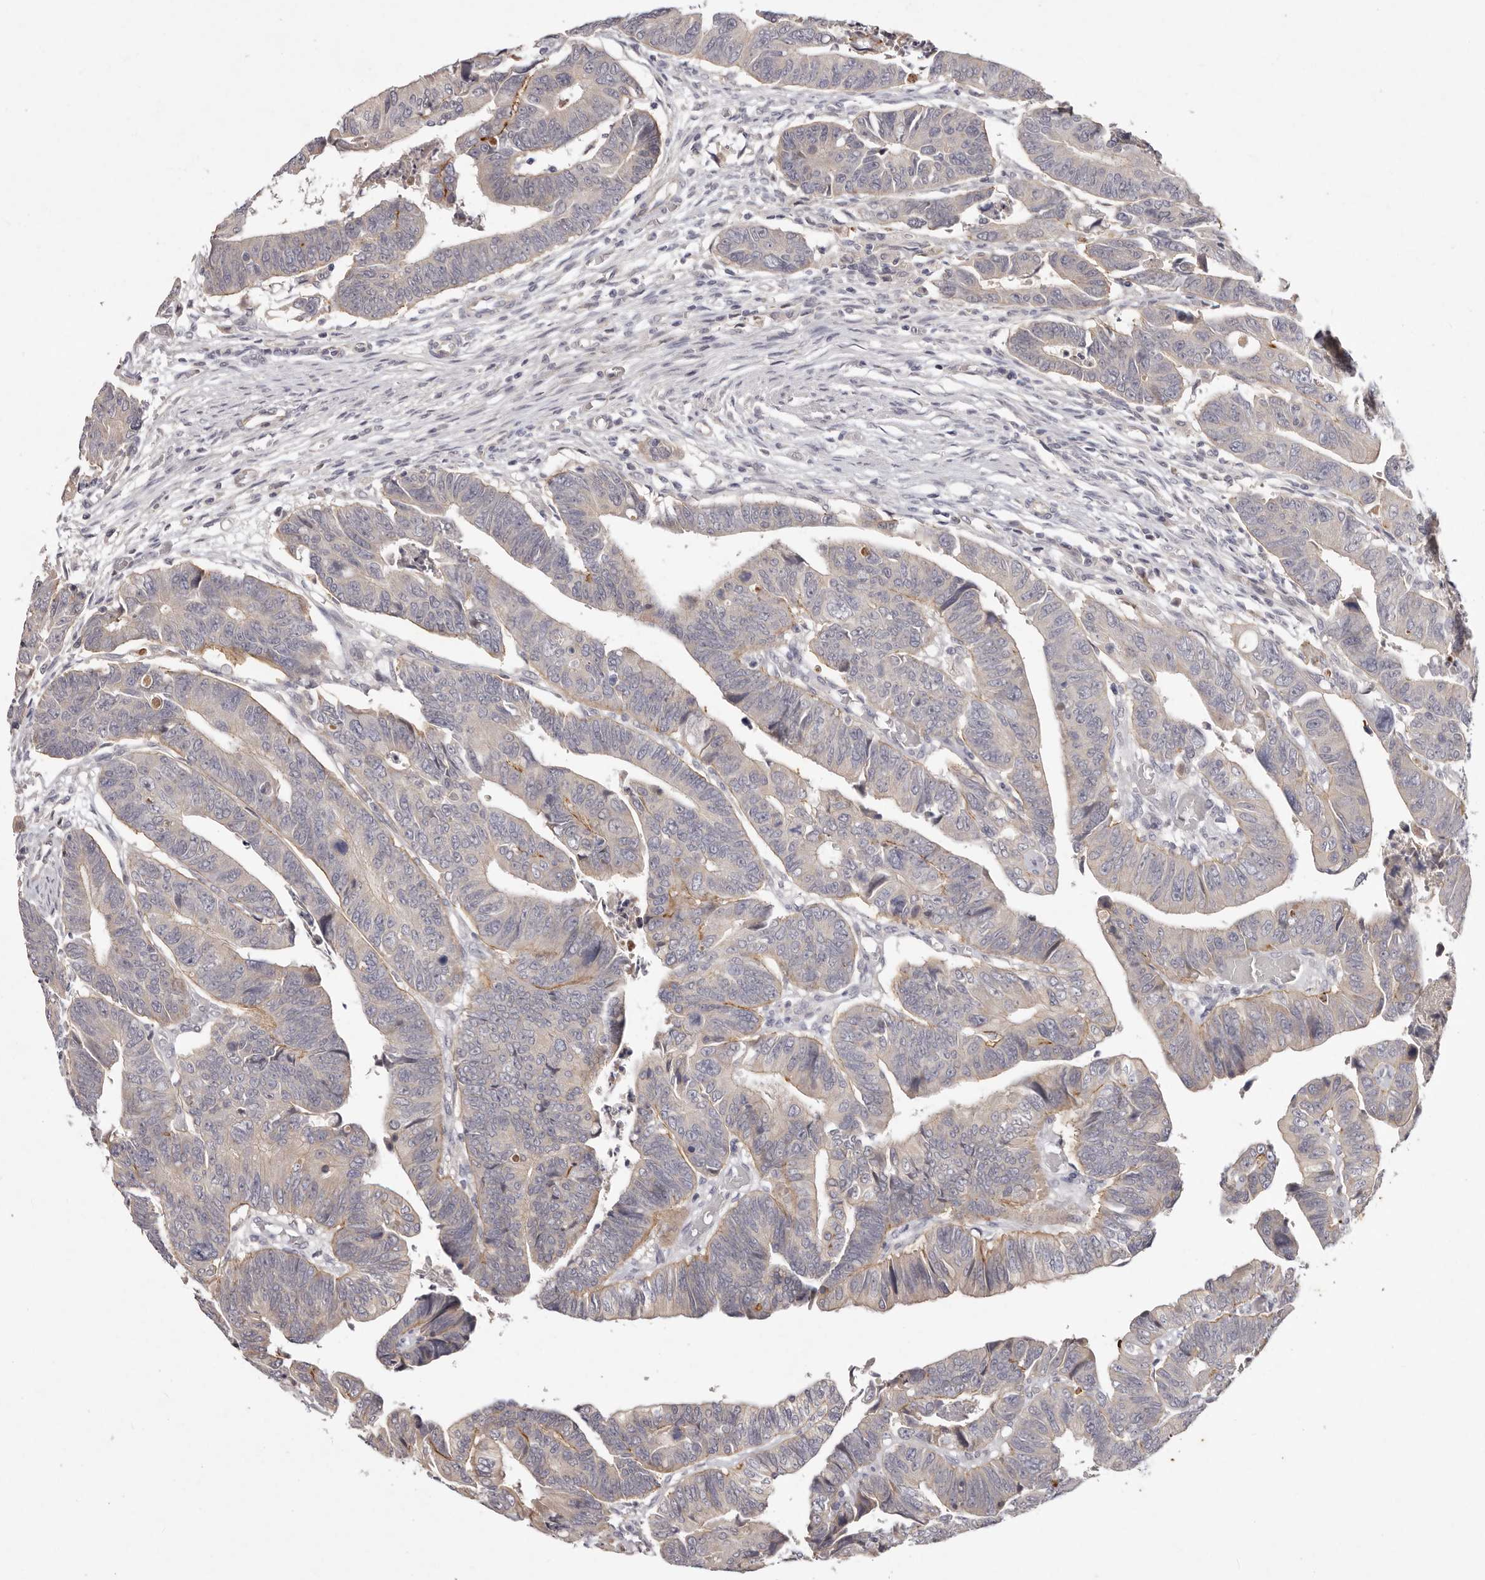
{"staining": {"intensity": "moderate", "quantity": "<25%", "location": "cytoplasmic/membranous"}, "tissue": "colorectal cancer", "cell_type": "Tumor cells", "image_type": "cancer", "snomed": [{"axis": "morphology", "description": "Adenocarcinoma, NOS"}, {"axis": "topography", "description": "Rectum"}], "caption": "There is low levels of moderate cytoplasmic/membranous expression in tumor cells of colorectal cancer, as demonstrated by immunohistochemical staining (brown color).", "gene": "GARNL3", "patient": {"sex": "female", "age": 65}}